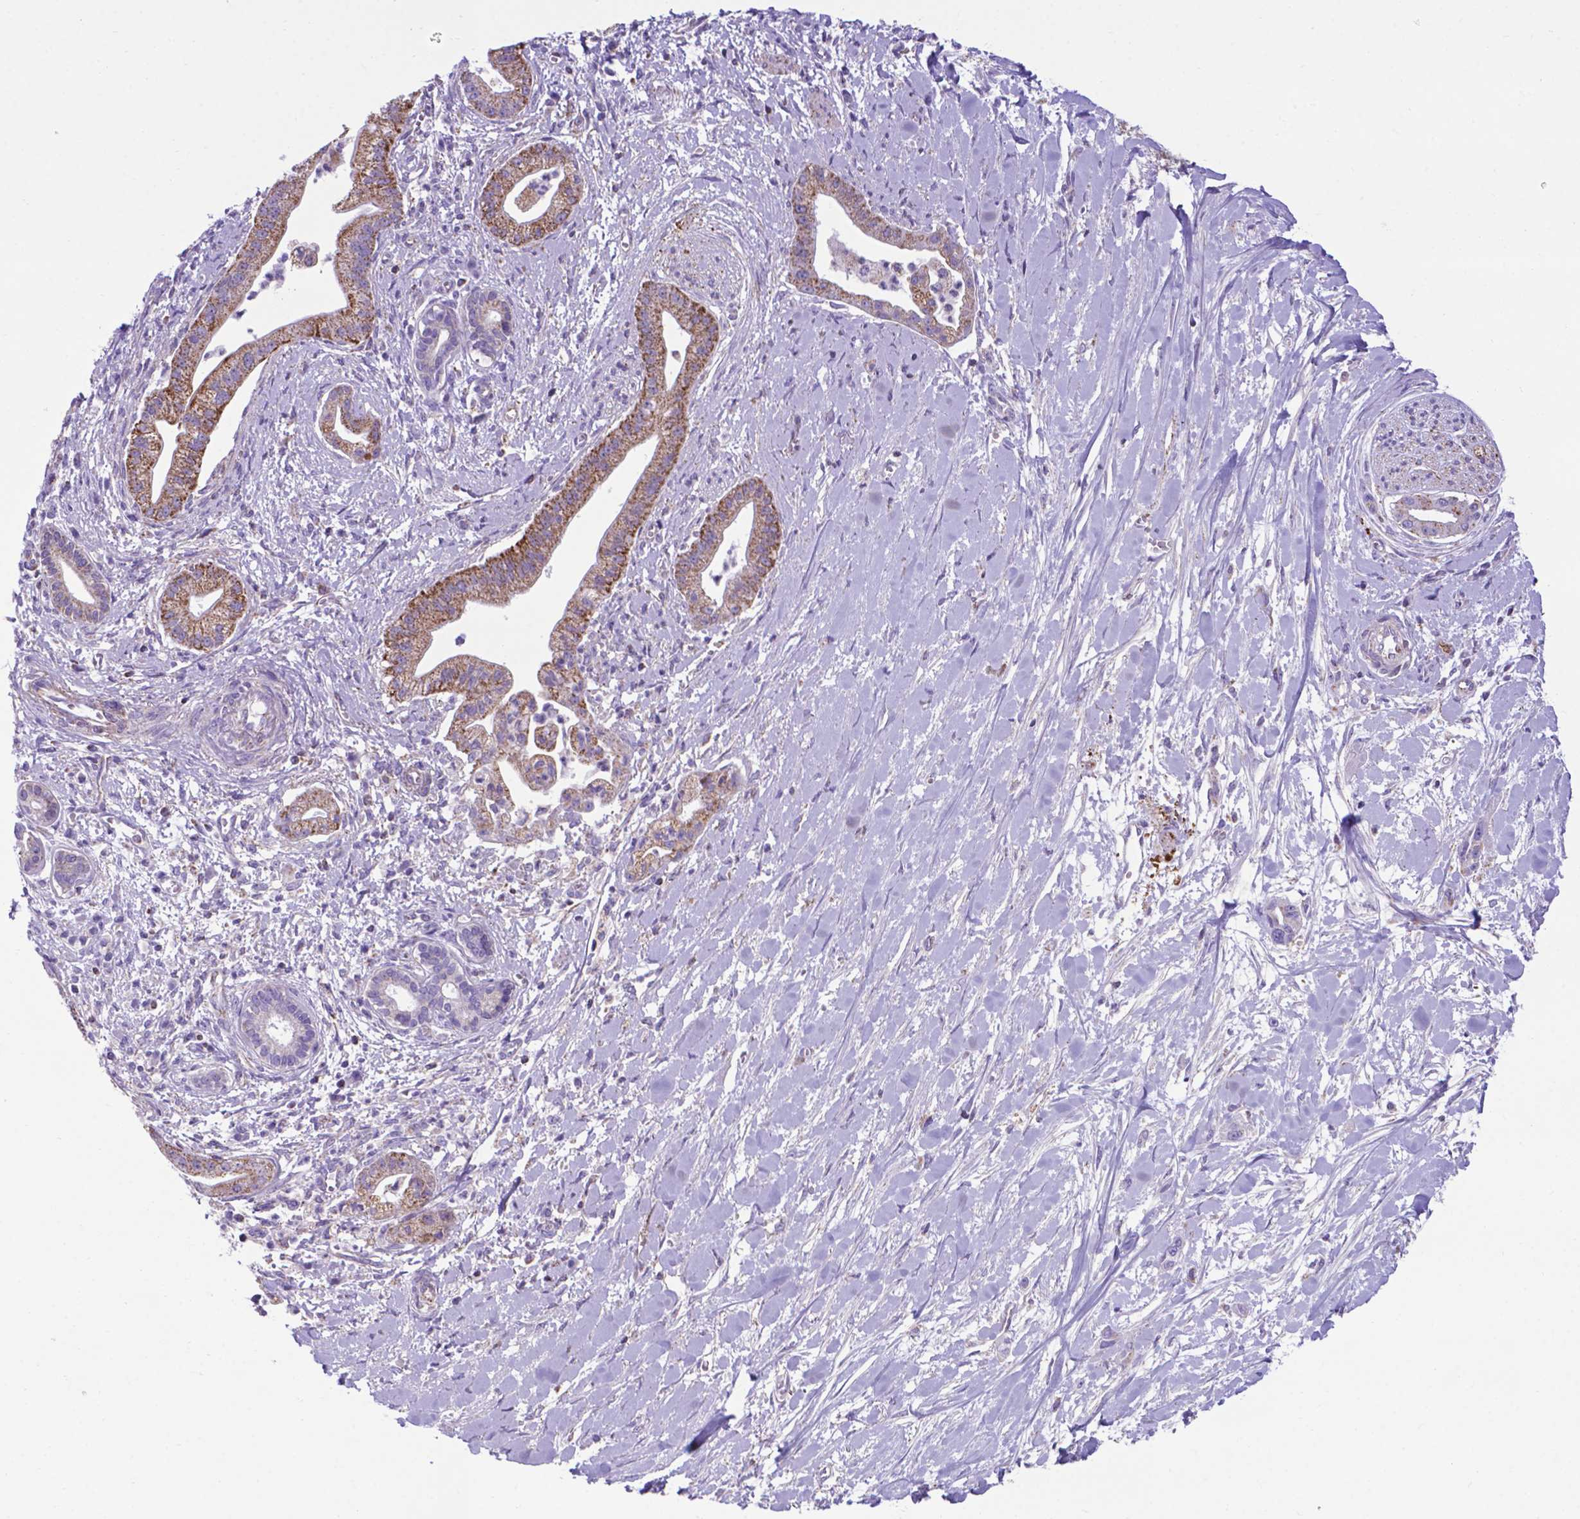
{"staining": {"intensity": "moderate", "quantity": ">75%", "location": "cytoplasmic/membranous"}, "tissue": "pancreatic cancer", "cell_type": "Tumor cells", "image_type": "cancer", "snomed": [{"axis": "morphology", "description": "Normal tissue, NOS"}, {"axis": "morphology", "description": "Adenocarcinoma, NOS"}, {"axis": "topography", "description": "Lymph node"}, {"axis": "topography", "description": "Pancreas"}], "caption": "DAB (3,3'-diaminobenzidine) immunohistochemical staining of pancreatic adenocarcinoma shows moderate cytoplasmic/membranous protein expression in about >75% of tumor cells.", "gene": "POU3F3", "patient": {"sex": "female", "age": 58}}